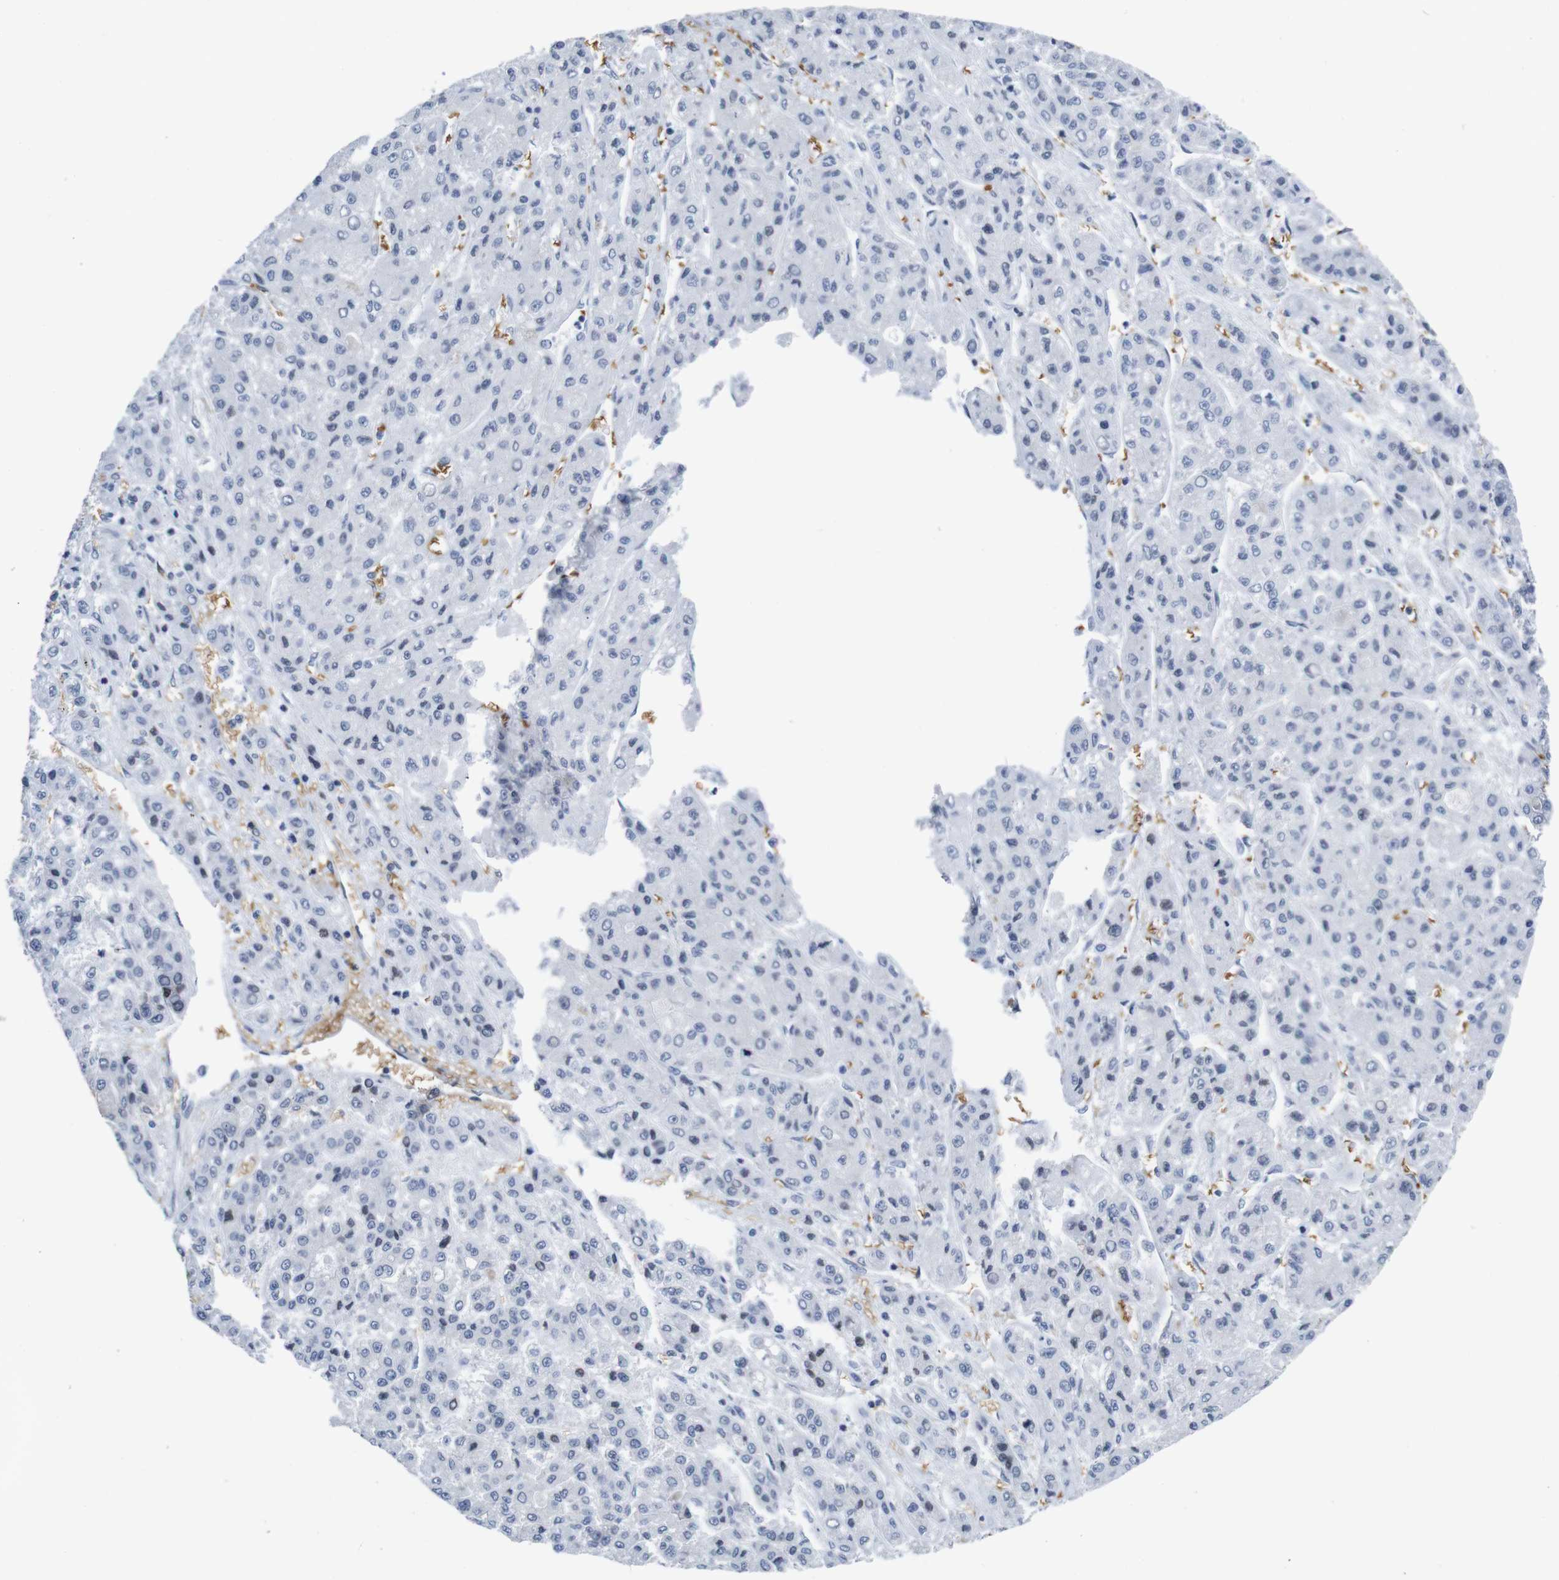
{"staining": {"intensity": "negative", "quantity": "none", "location": "none"}, "tissue": "liver cancer", "cell_type": "Tumor cells", "image_type": "cancer", "snomed": [{"axis": "morphology", "description": "Carcinoma, Hepatocellular, NOS"}, {"axis": "topography", "description": "Liver"}], "caption": "Tumor cells show no significant protein staining in liver cancer (hepatocellular carcinoma). (DAB immunohistochemistry (IHC) visualized using brightfield microscopy, high magnification).", "gene": "SOCS3", "patient": {"sex": "male", "age": 70}}